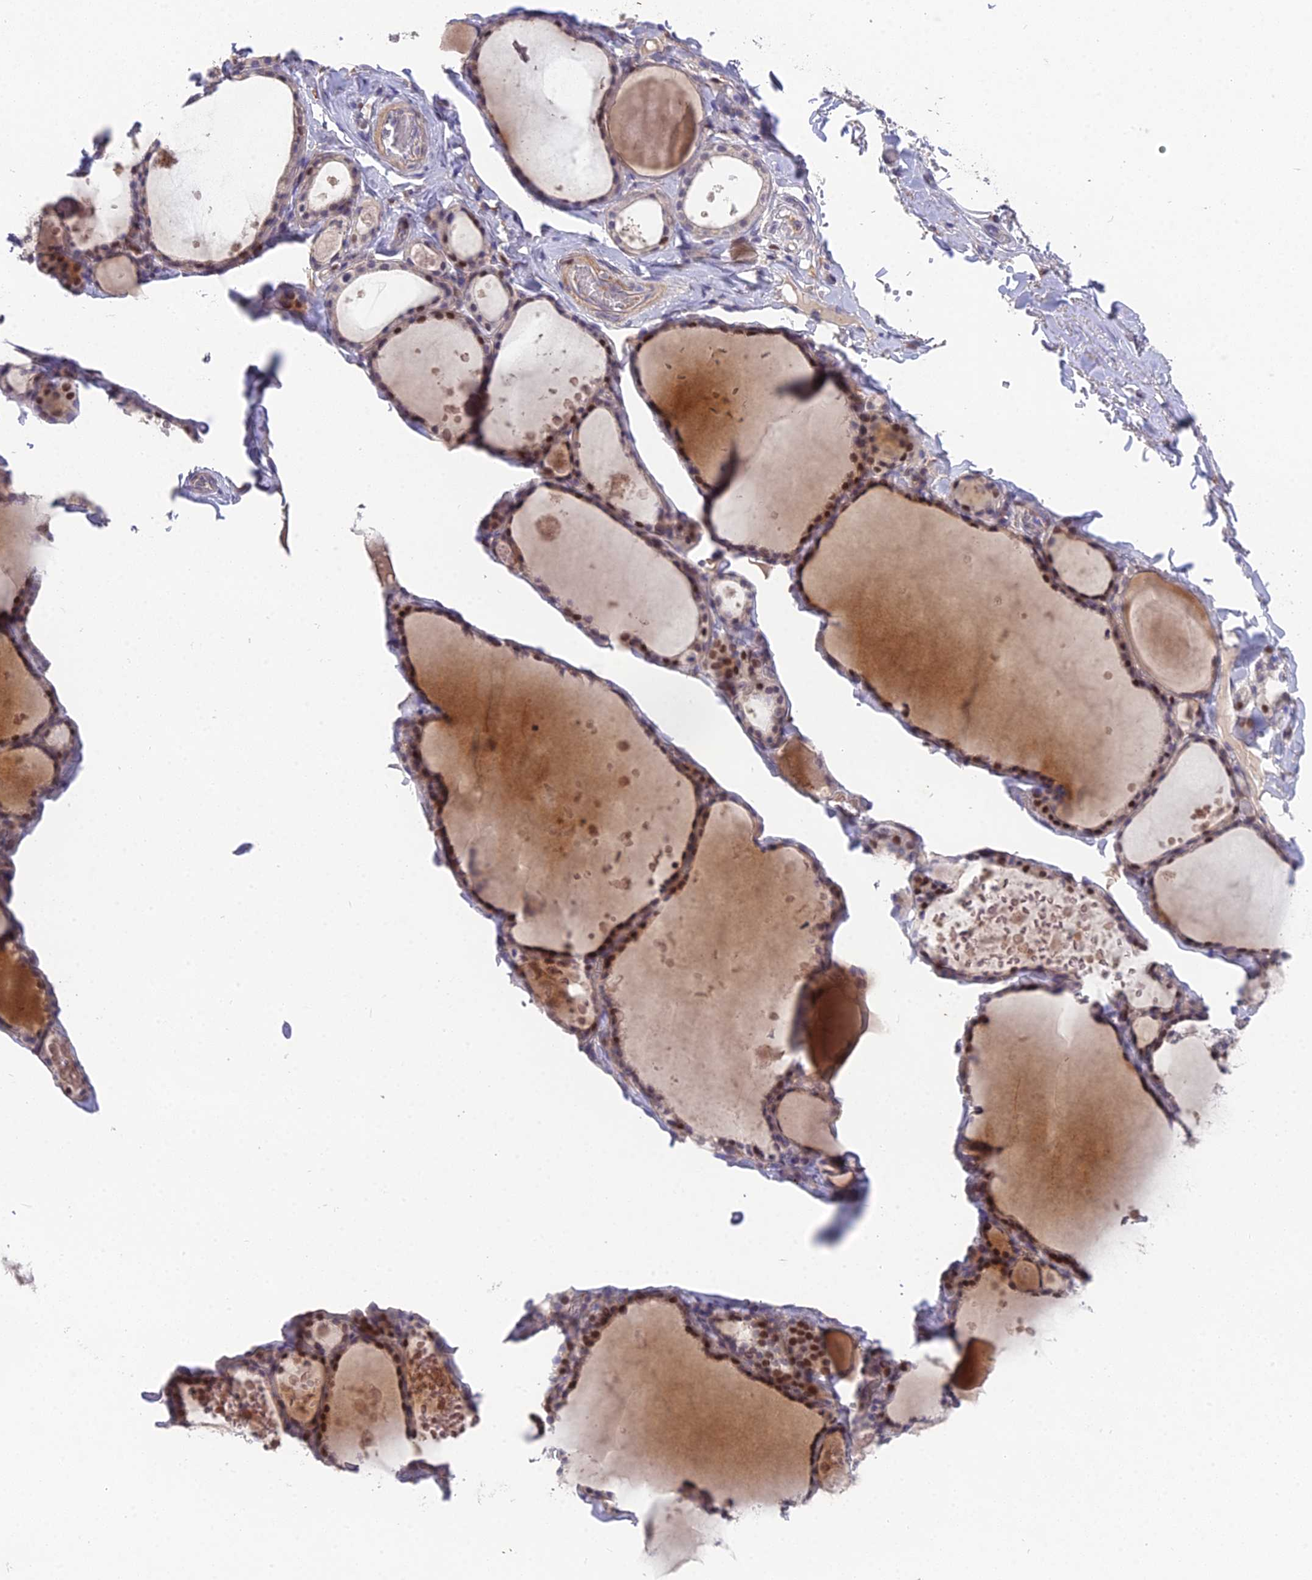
{"staining": {"intensity": "moderate", "quantity": "25%-75%", "location": "cytoplasmic/membranous,nuclear"}, "tissue": "thyroid gland", "cell_type": "Glandular cells", "image_type": "normal", "snomed": [{"axis": "morphology", "description": "Normal tissue, NOS"}, {"axis": "topography", "description": "Thyroid gland"}], "caption": "Brown immunohistochemical staining in normal human thyroid gland reveals moderate cytoplasmic/membranous,nuclear expression in approximately 25%-75% of glandular cells.", "gene": "PUS10", "patient": {"sex": "male", "age": 56}}